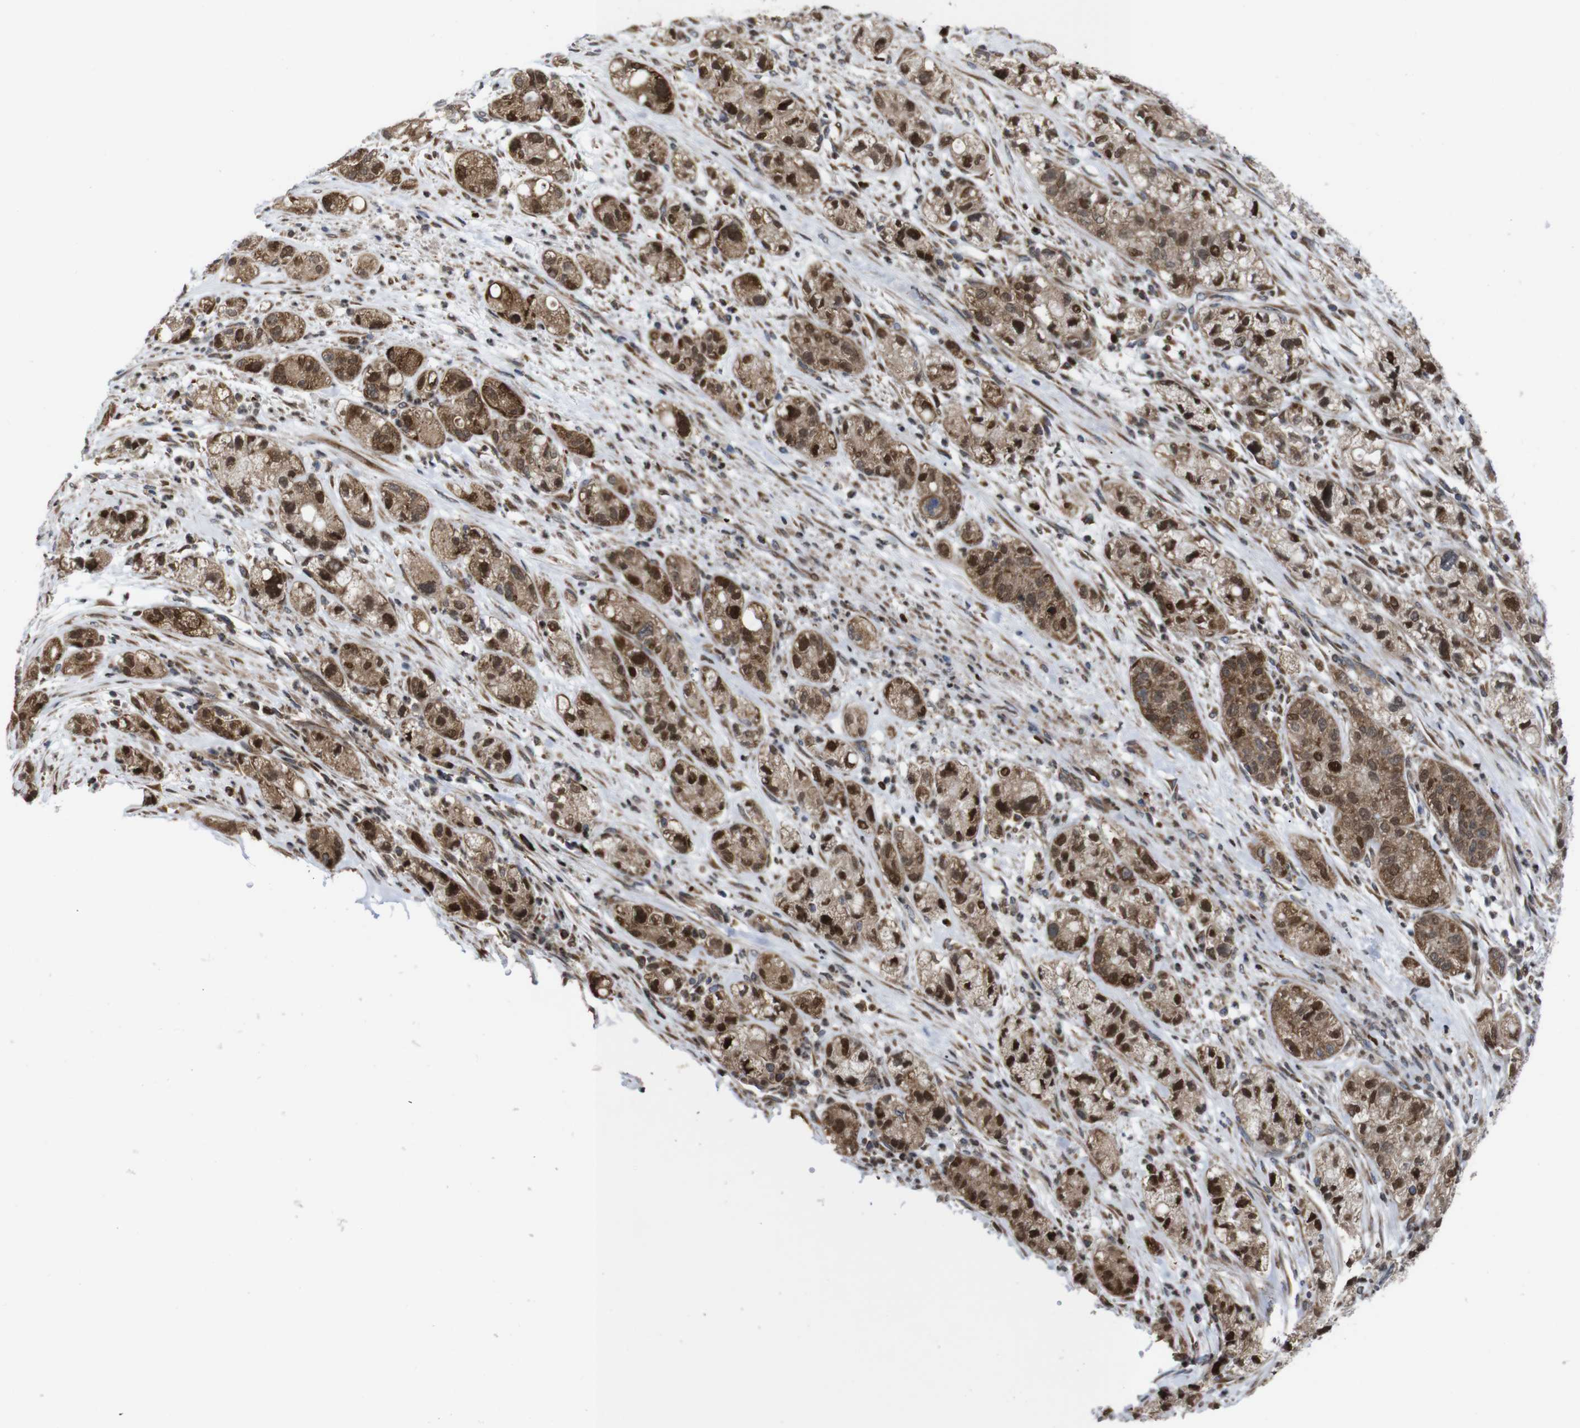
{"staining": {"intensity": "moderate", "quantity": ">75%", "location": "cytoplasmic/membranous,nuclear"}, "tissue": "pancreatic cancer", "cell_type": "Tumor cells", "image_type": "cancer", "snomed": [{"axis": "morphology", "description": "Adenocarcinoma, NOS"}, {"axis": "topography", "description": "Pancreas"}], "caption": "Pancreatic adenocarcinoma tissue exhibits moderate cytoplasmic/membranous and nuclear positivity in approximately >75% of tumor cells", "gene": "PTPN1", "patient": {"sex": "female", "age": 78}}